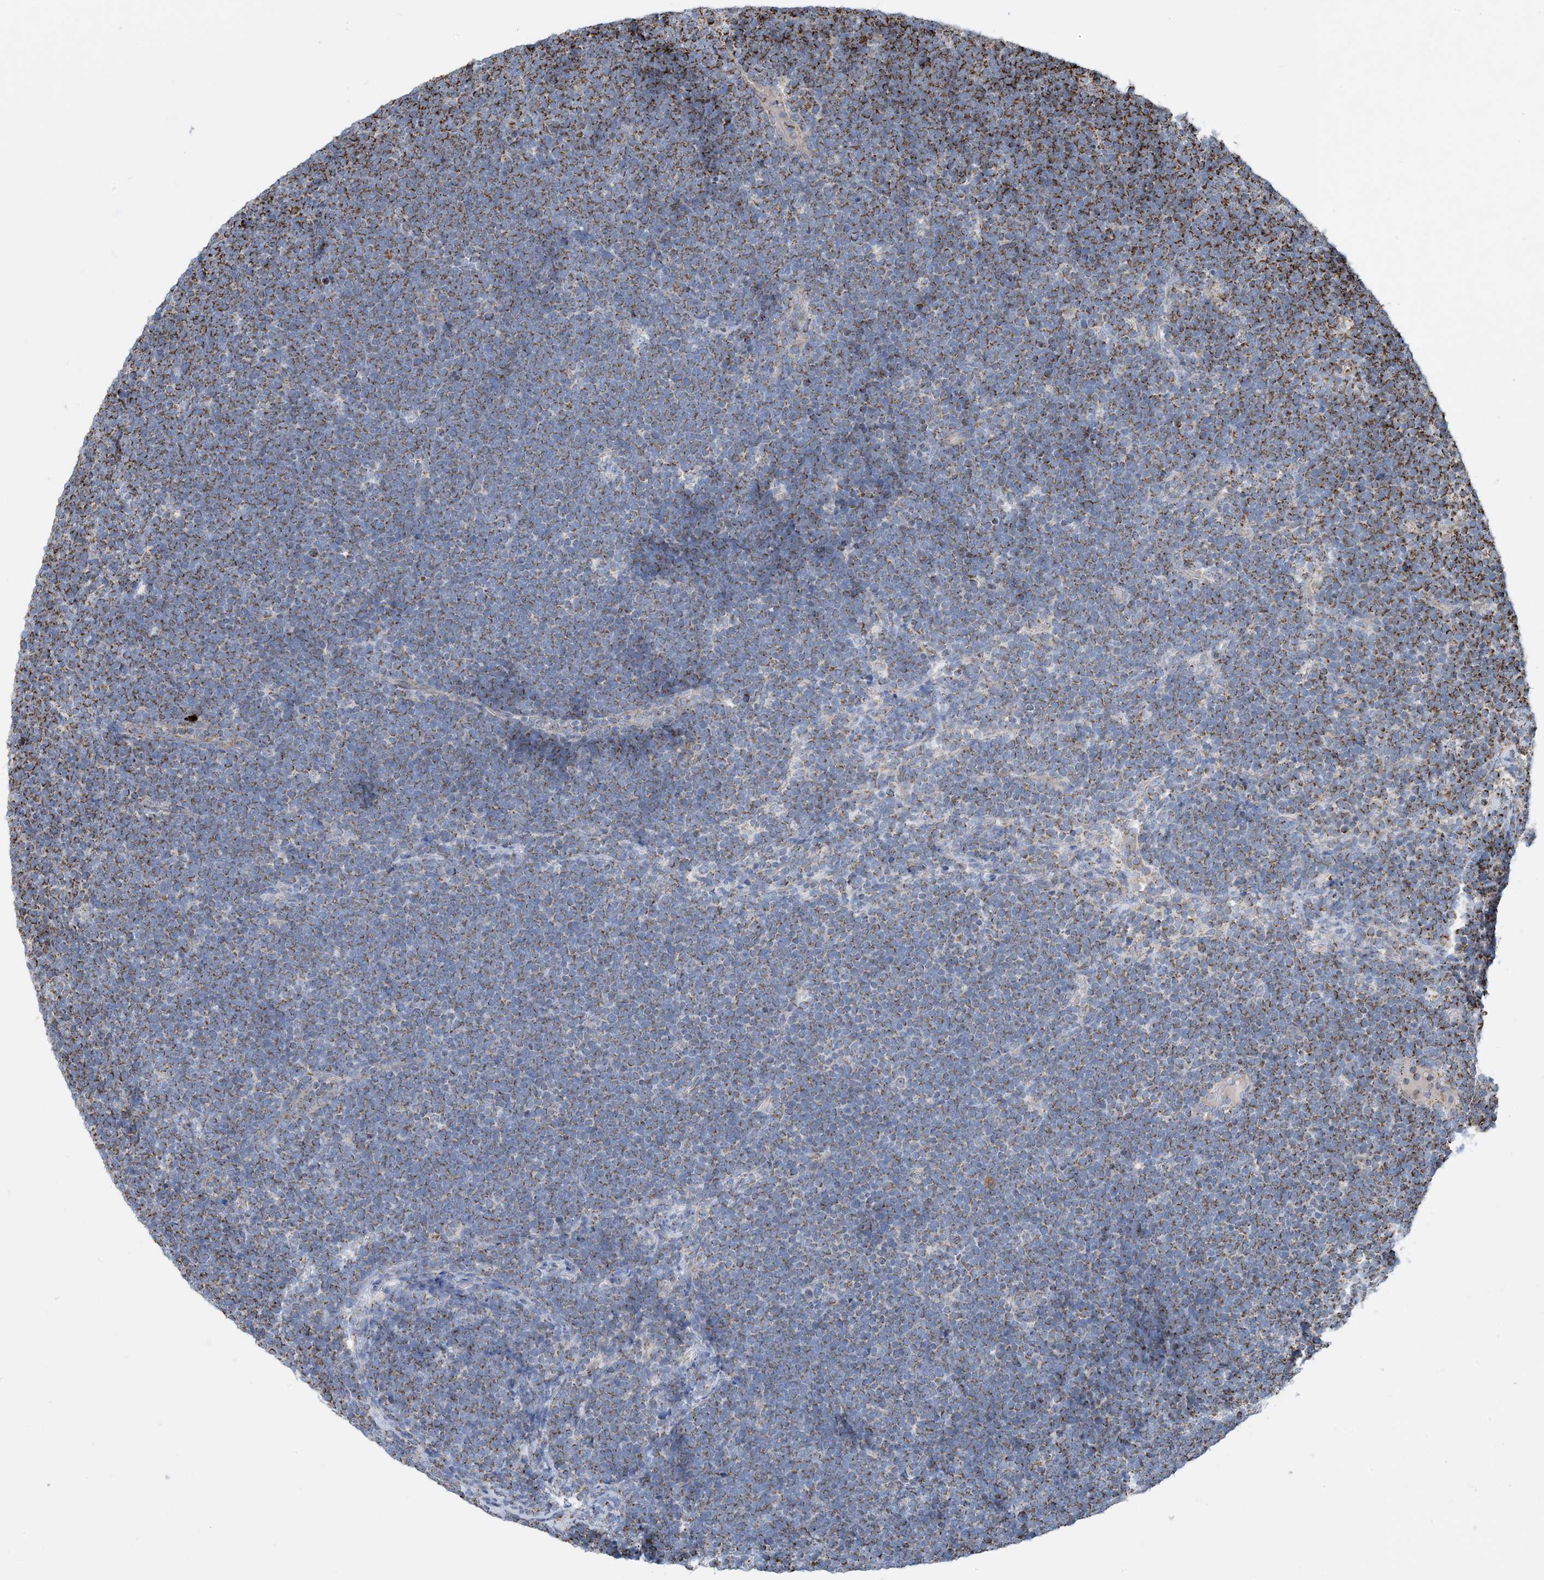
{"staining": {"intensity": "moderate", "quantity": "25%-75%", "location": "cytoplasmic/membranous"}, "tissue": "lymphoma", "cell_type": "Tumor cells", "image_type": "cancer", "snomed": [{"axis": "morphology", "description": "Malignant lymphoma, non-Hodgkin's type, High grade"}, {"axis": "topography", "description": "Lymph node"}], "caption": "DAB (3,3'-diaminobenzidine) immunohistochemical staining of lymphoma shows moderate cytoplasmic/membranous protein expression in approximately 25%-75% of tumor cells. (Stains: DAB in brown, nuclei in blue, Microscopy: brightfield microscopy at high magnification).", "gene": "PCDHGA1", "patient": {"sex": "male", "age": 13}}